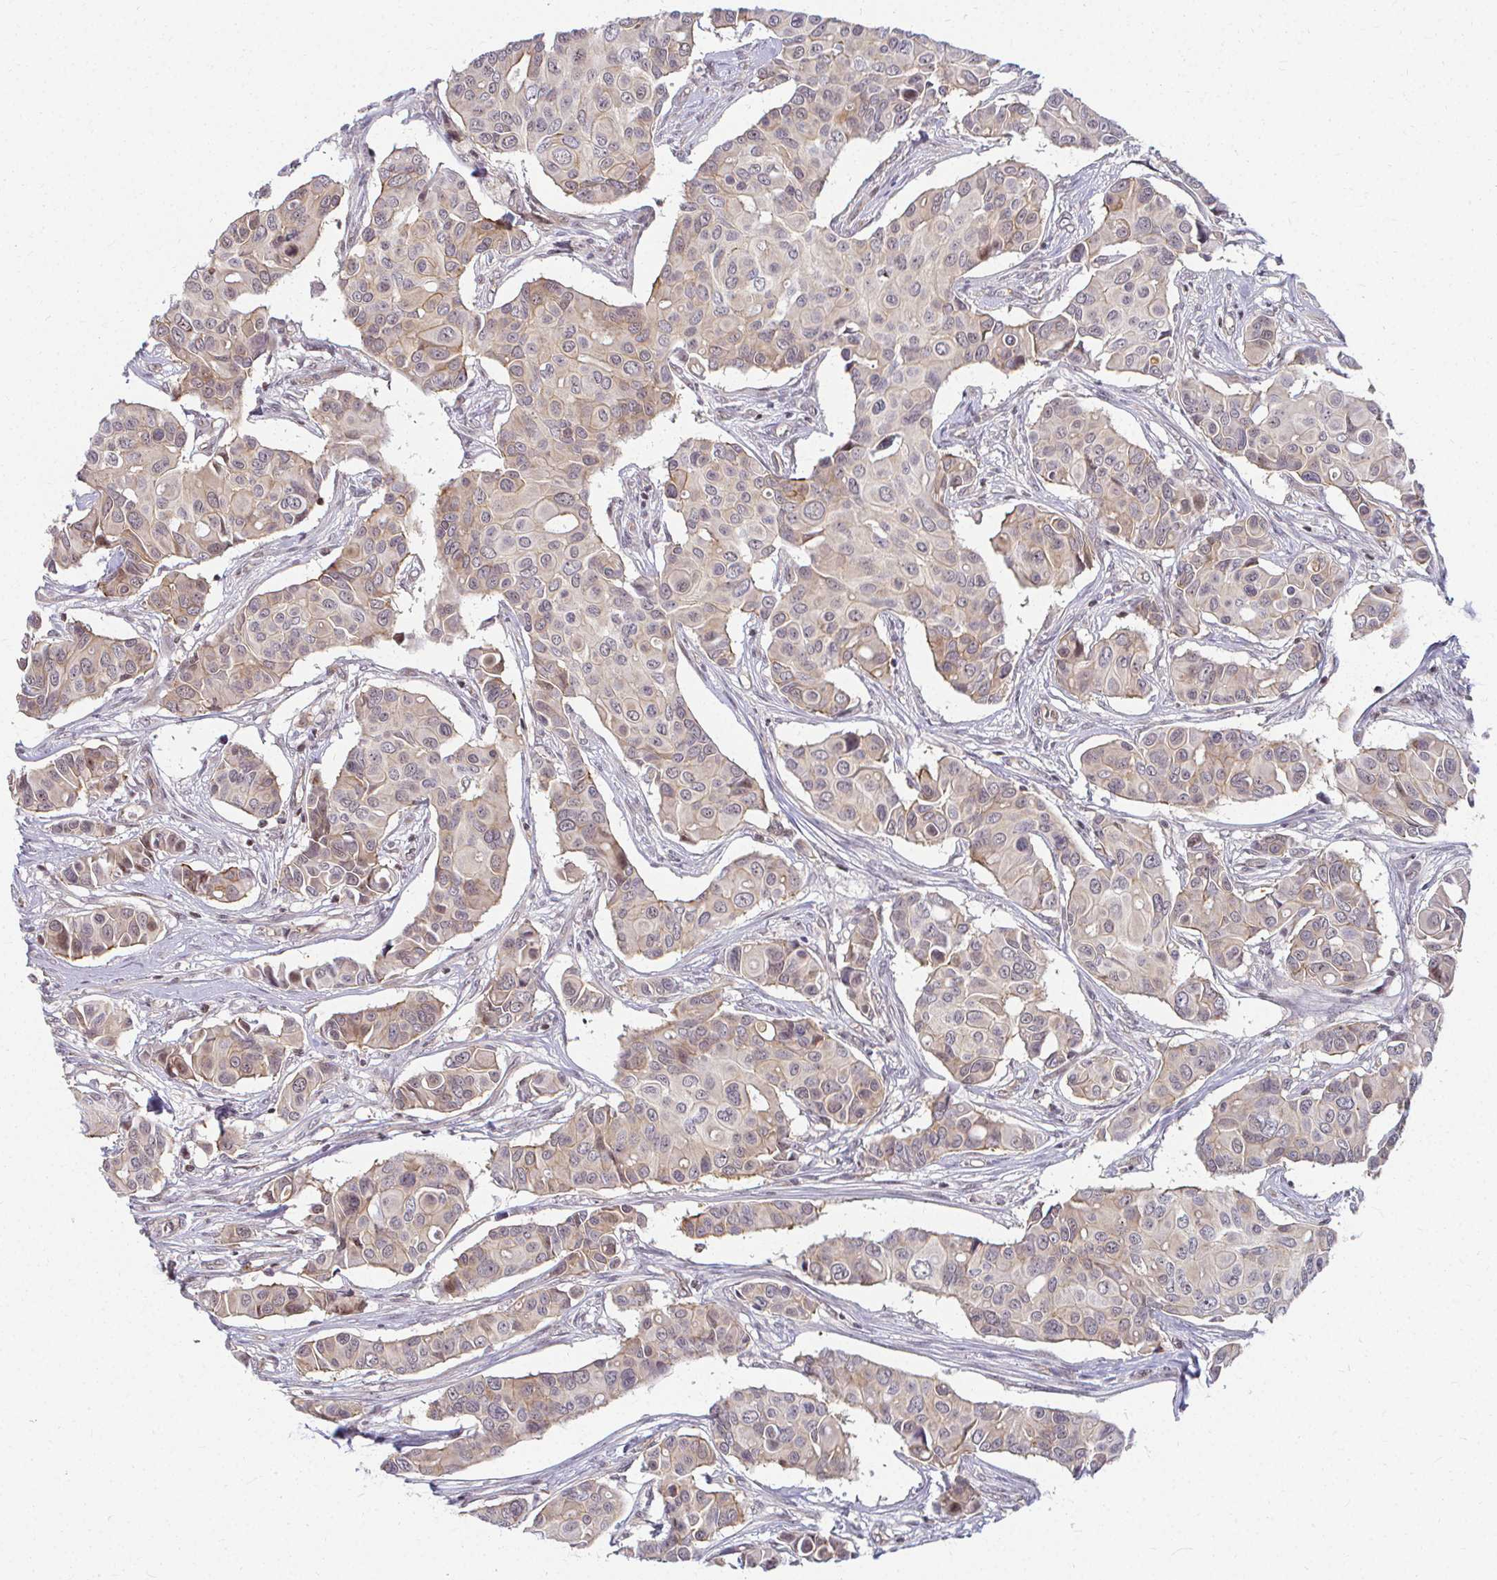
{"staining": {"intensity": "weak", "quantity": "25%-75%", "location": "cytoplasmic/membranous"}, "tissue": "breast cancer", "cell_type": "Tumor cells", "image_type": "cancer", "snomed": [{"axis": "morphology", "description": "Normal tissue, NOS"}, {"axis": "morphology", "description": "Duct carcinoma"}, {"axis": "topography", "description": "Skin"}, {"axis": "topography", "description": "Breast"}], "caption": "Immunohistochemistry staining of invasive ductal carcinoma (breast), which shows low levels of weak cytoplasmic/membranous staining in about 25%-75% of tumor cells indicating weak cytoplasmic/membranous protein expression. The staining was performed using DAB (3,3'-diaminobenzidine) (brown) for protein detection and nuclei were counterstained in hematoxylin (blue).", "gene": "ANK3", "patient": {"sex": "female", "age": 54}}